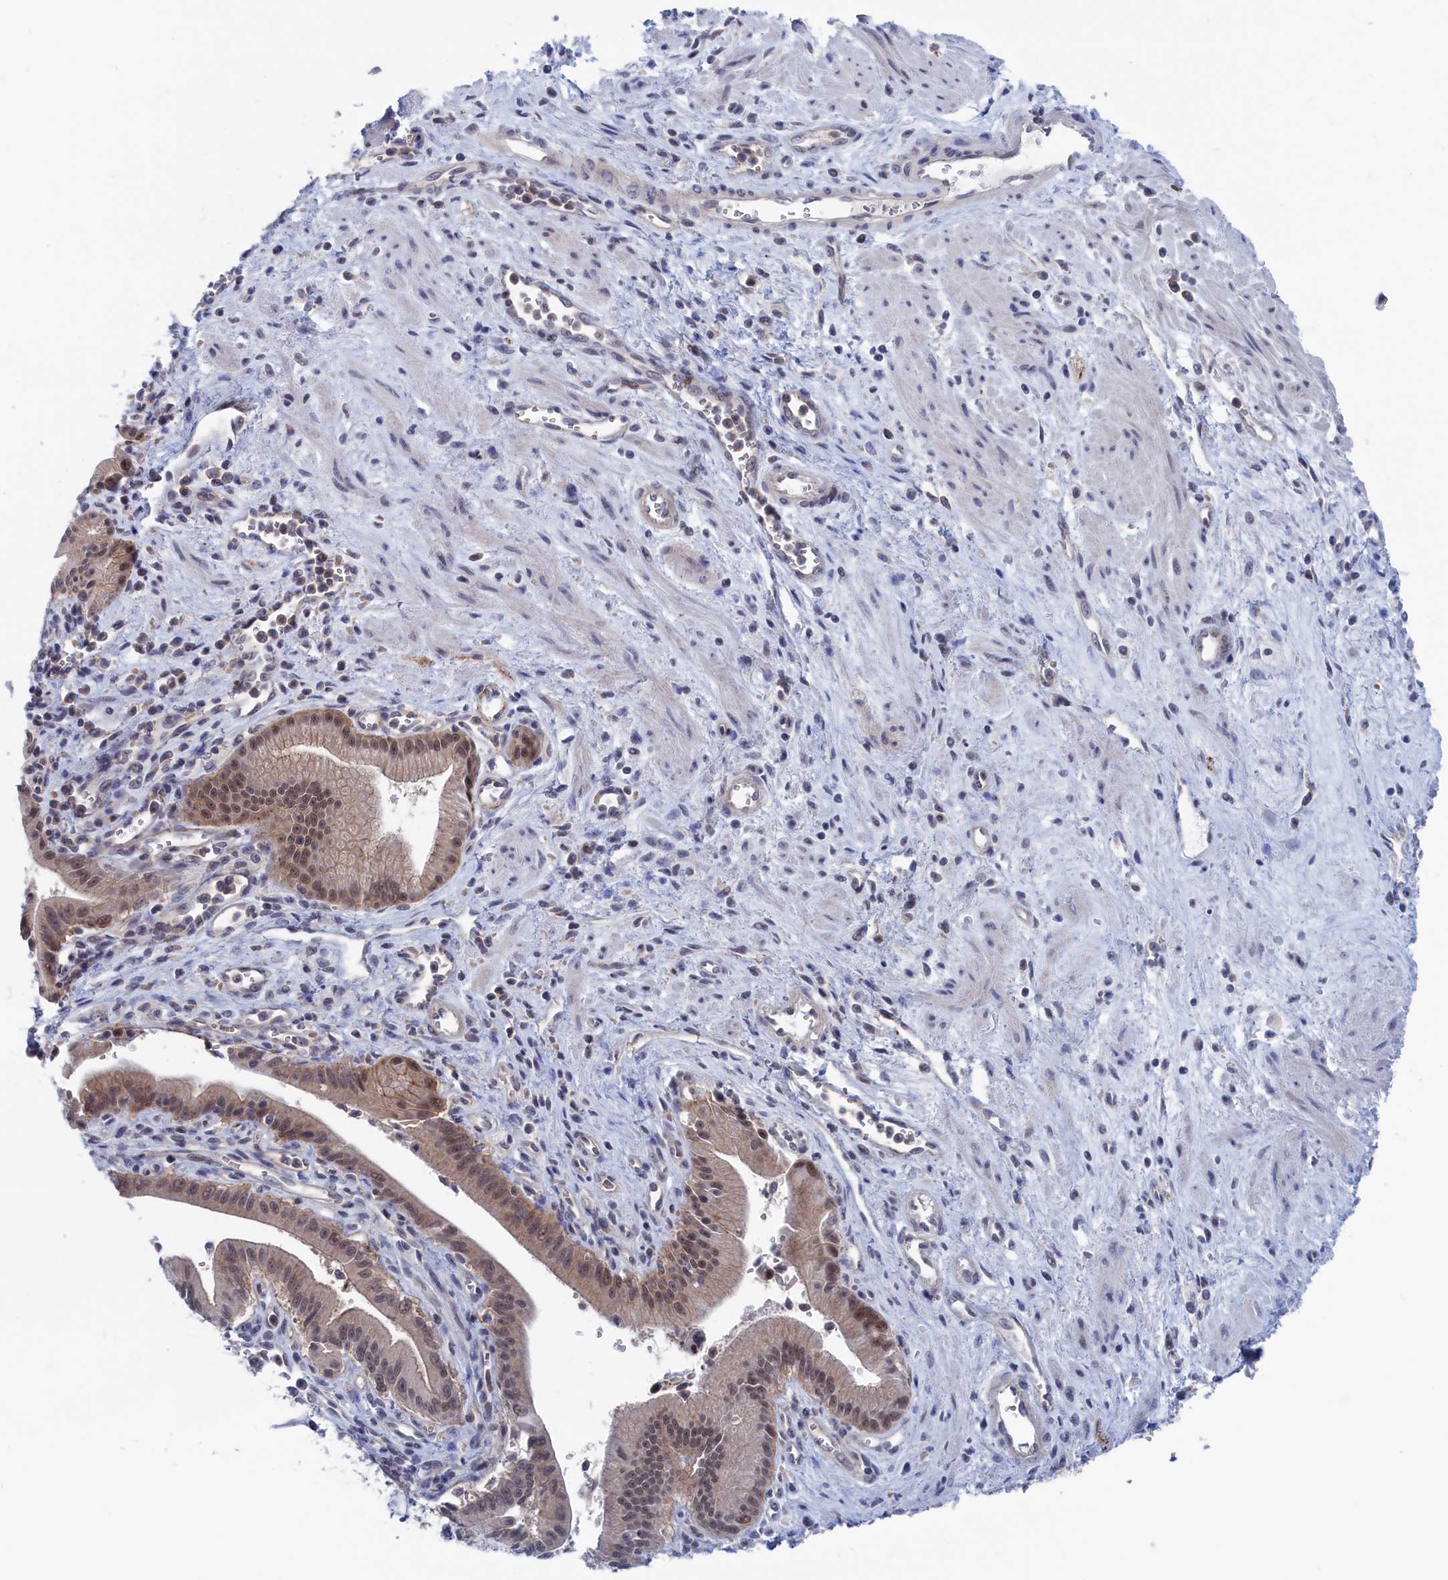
{"staining": {"intensity": "weak", "quantity": ">75%", "location": "cytoplasmic/membranous,nuclear"}, "tissue": "pancreatic cancer", "cell_type": "Tumor cells", "image_type": "cancer", "snomed": [{"axis": "morphology", "description": "Adenocarcinoma, NOS"}, {"axis": "topography", "description": "Pancreas"}], "caption": "Immunohistochemistry staining of pancreatic adenocarcinoma, which reveals low levels of weak cytoplasmic/membranous and nuclear staining in about >75% of tumor cells indicating weak cytoplasmic/membranous and nuclear protein expression. The staining was performed using DAB (brown) for protein detection and nuclei were counterstained in hematoxylin (blue).", "gene": "MARCHF3", "patient": {"sex": "male", "age": 78}}